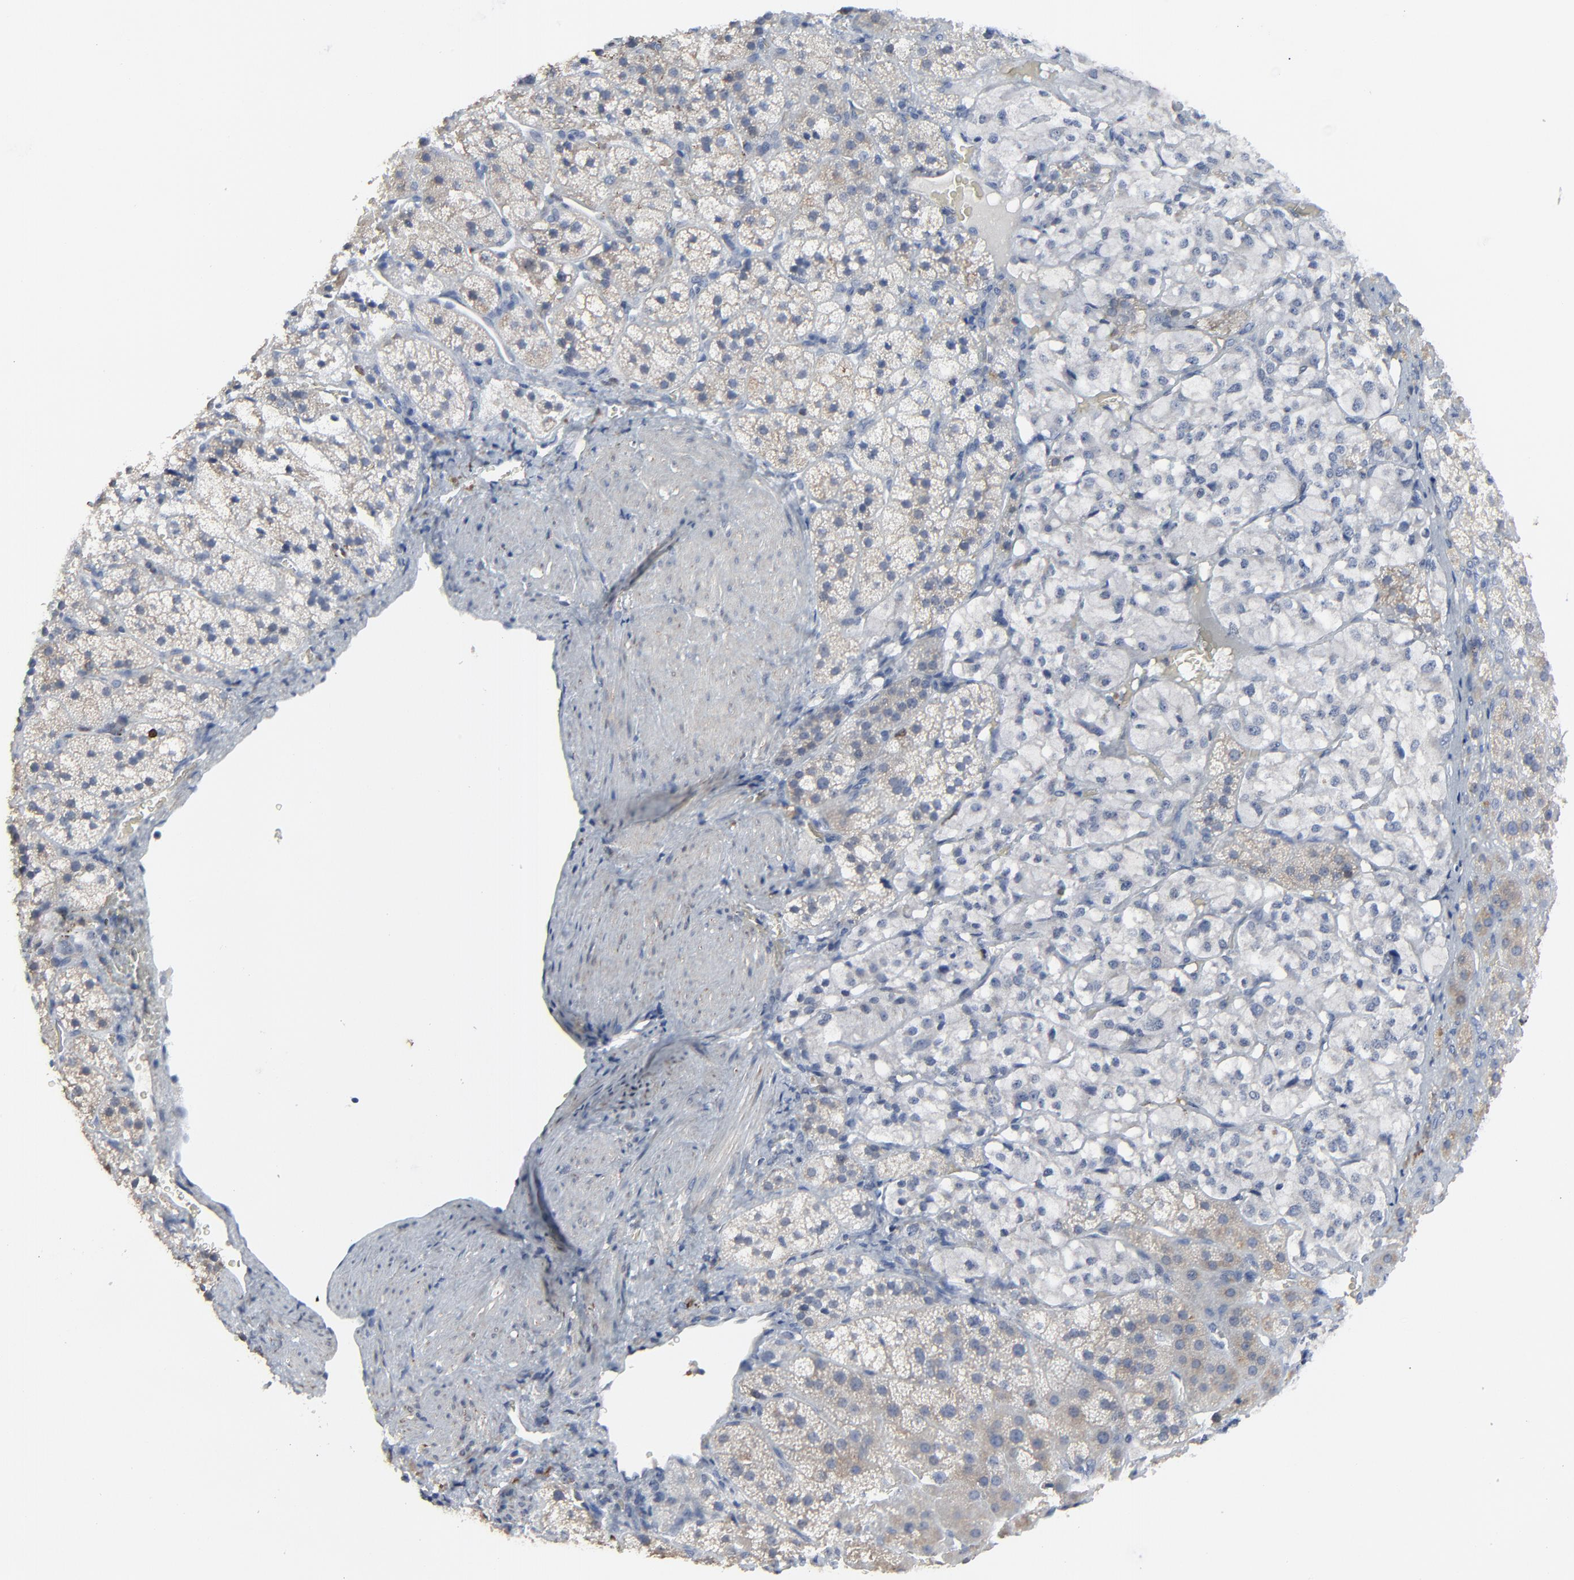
{"staining": {"intensity": "weak", "quantity": "<25%", "location": "cytoplasmic/membranous"}, "tissue": "adrenal gland", "cell_type": "Glandular cells", "image_type": "normal", "snomed": [{"axis": "morphology", "description": "Normal tissue, NOS"}, {"axis": "topography", "description": "Adrenal gland"}], "caption": "Glandular cells are negative for brown protein staining in normal adrenal gland. The staining is performed using DAB (3,3'-diaminobenzidine) brown chromogen with nuclei counter-stained in using hematoxylin.", "gene": "BIRC3", "patient": {"sex": "female", "age": 44}}